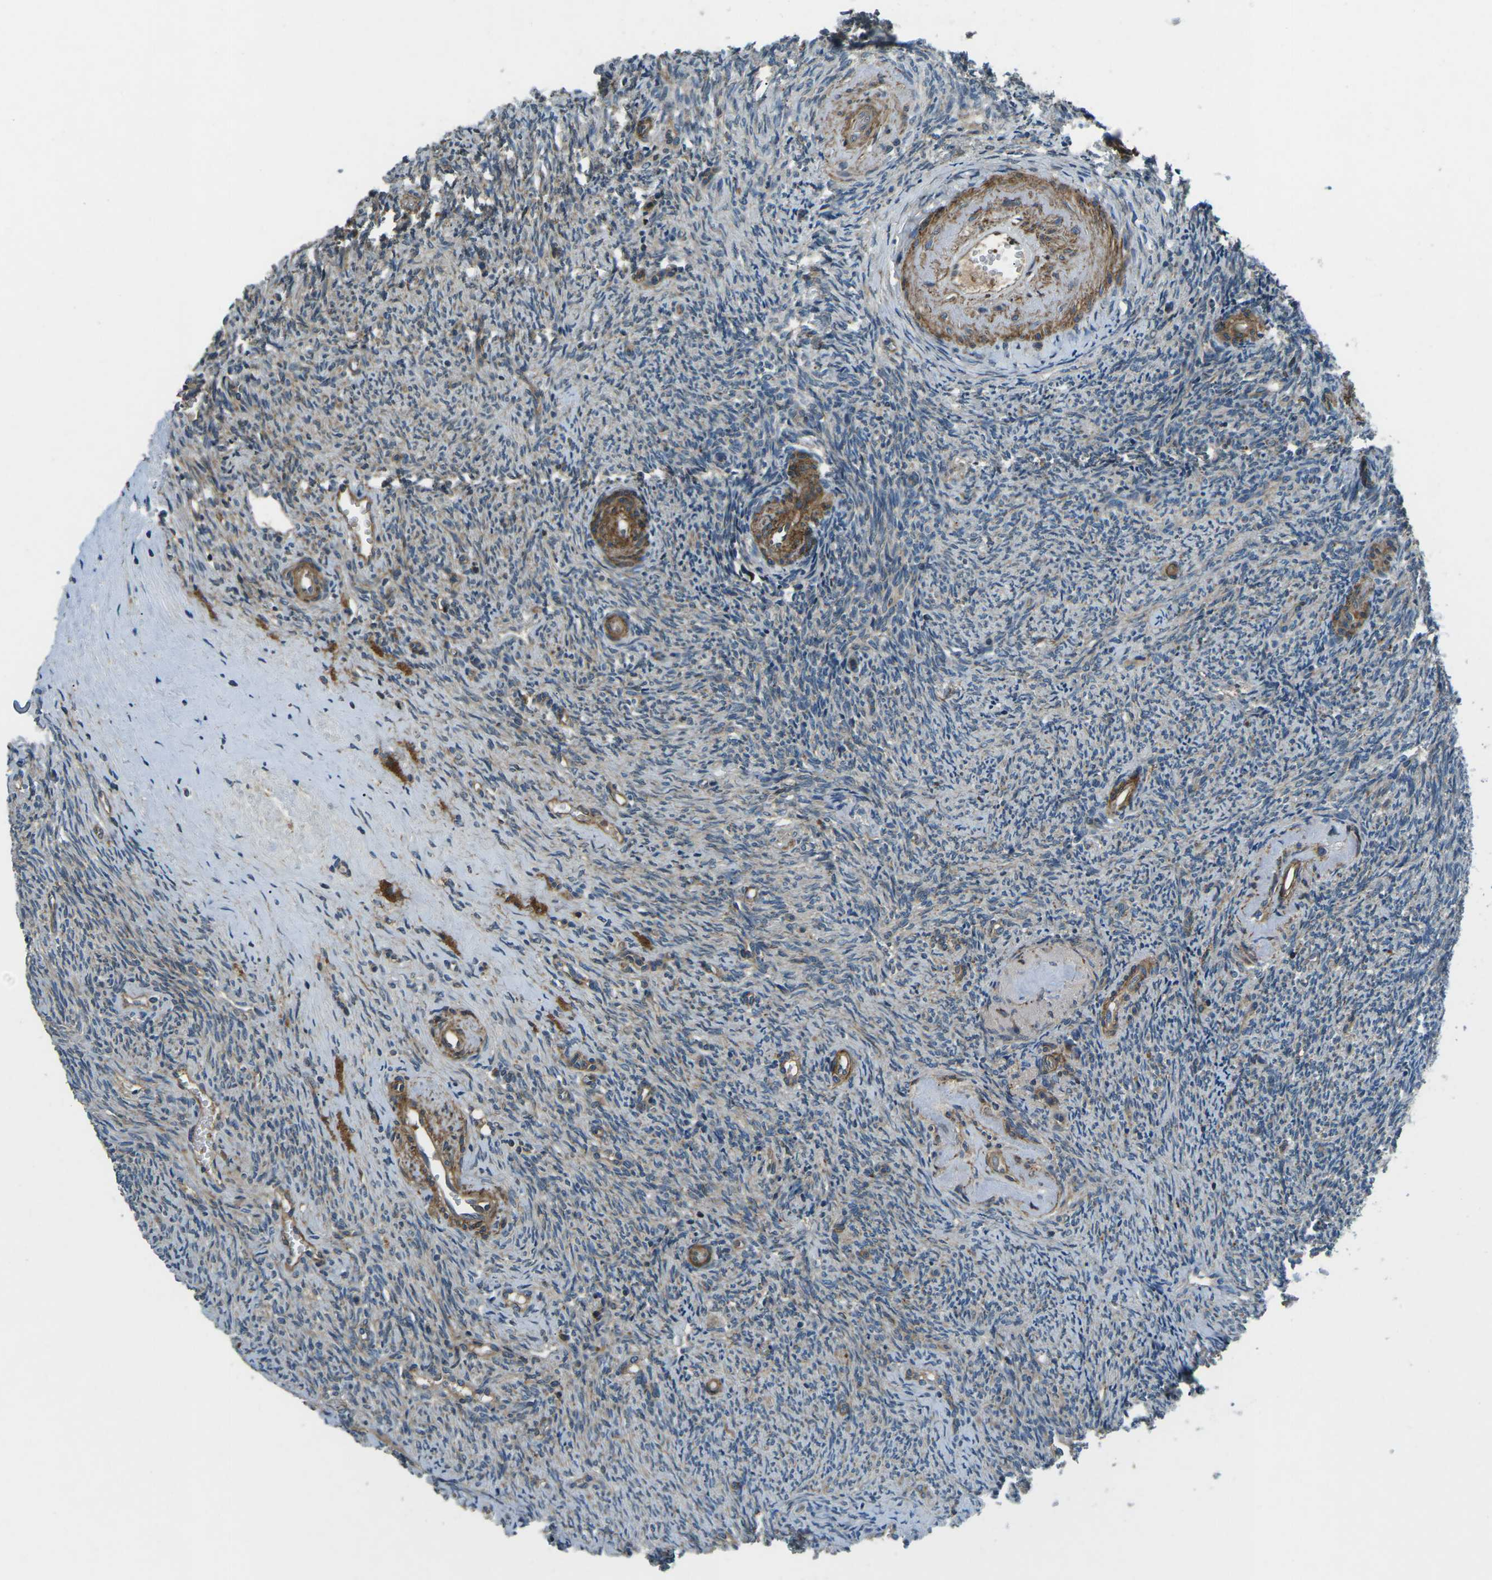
{"staining": {"intensity": "weak", "quantity": ">75%", "location": "cytoplasmic/membranous"}, "tissue": "ovary", "cell_type": "Ovarian stroma cells", "image_type": "normal", "snomed": [{"axis": "morphology", "description": "Normal tissue, NOS"}, {"axis": "topography", "description": "Ovary"}], "caption": "Ovary stained with immunohistochemistry exhibits weak cytoplasmic/membranous expression in approximately >75% of ovarian stroma cells. Immunohistochemistry (ihc) stains the protein of interest in brown and the nuclei are stained blue.", "gene": "AFAP1", "patient": {"sex": "female", "age": 41}}